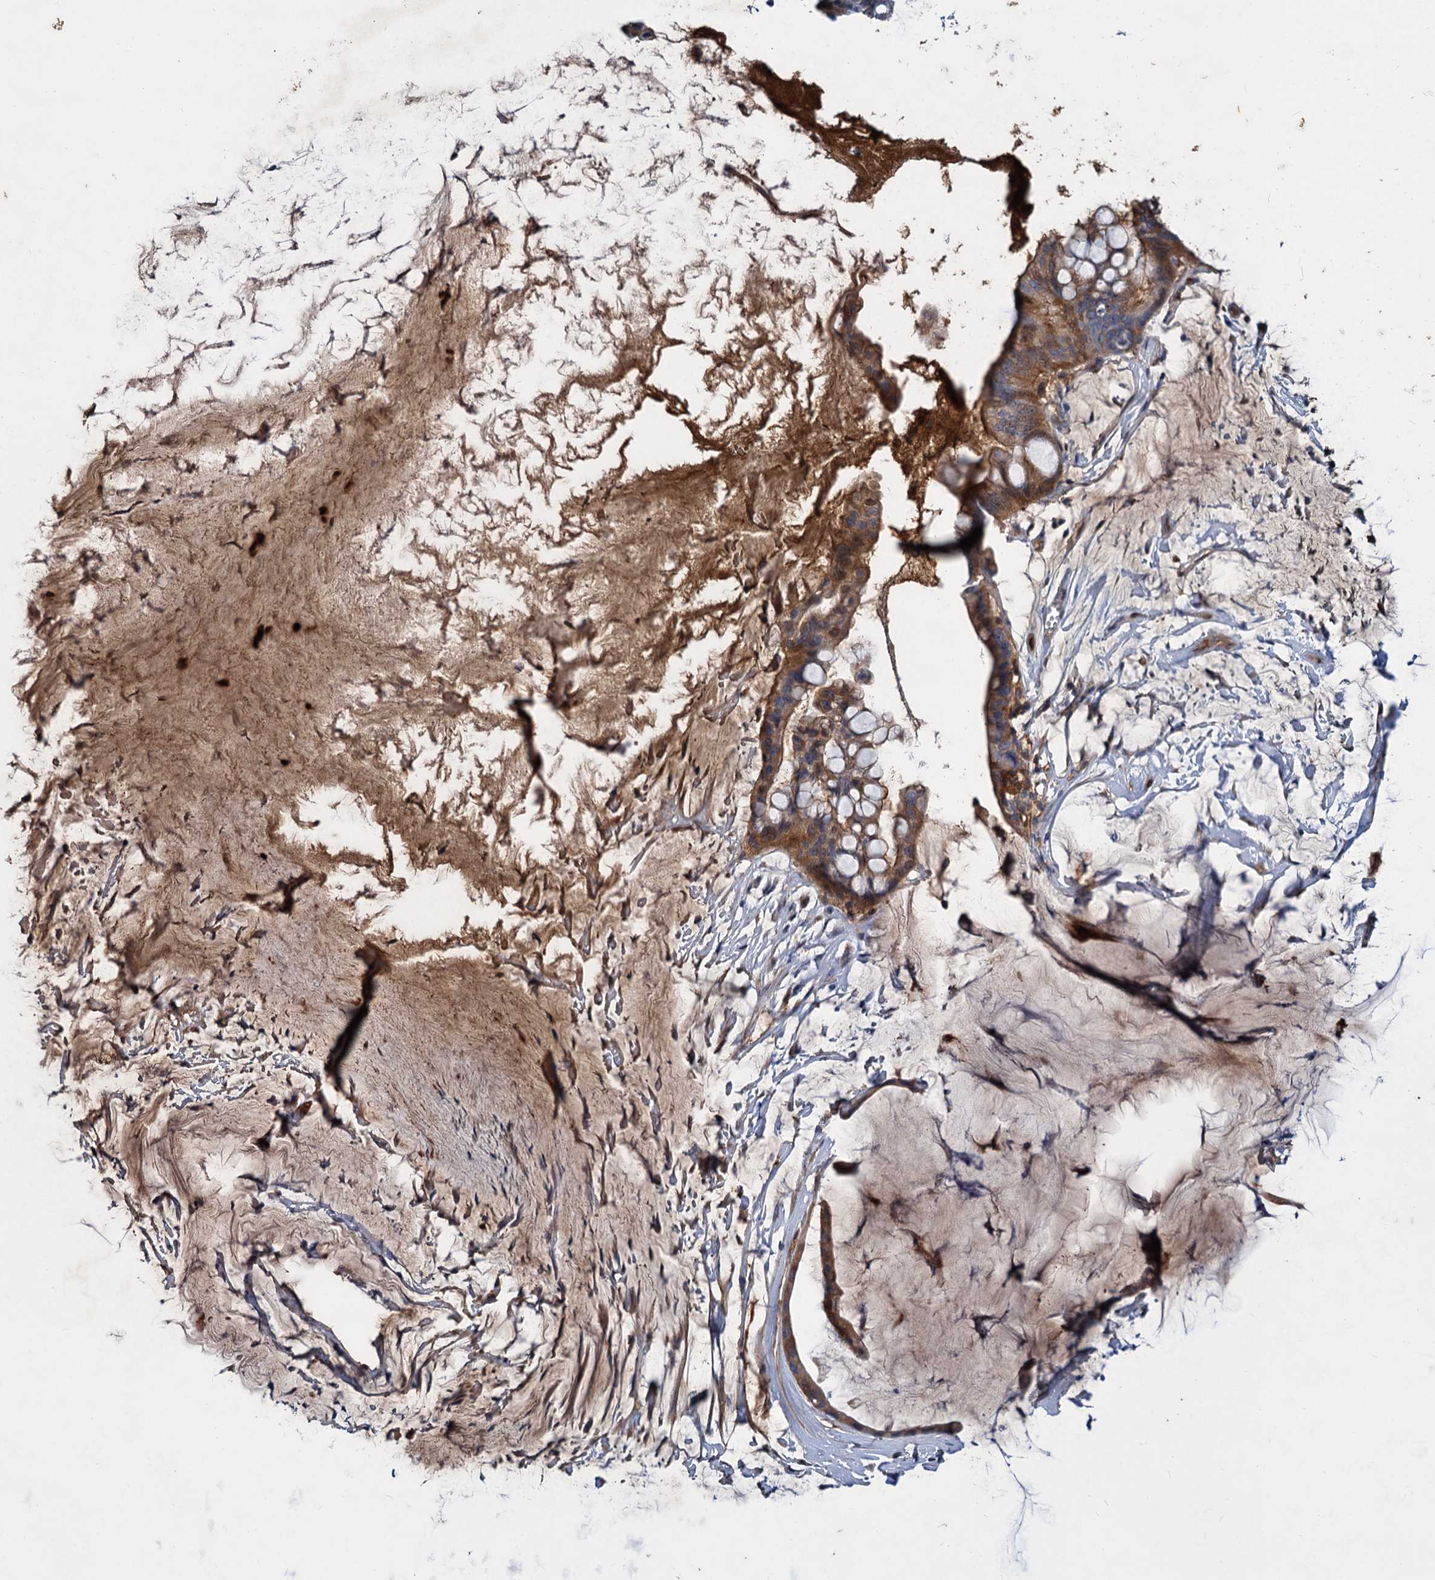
{"staining": {"intensity": "moderate", "quantity": ">75%", "location": "cytoplasmic/membranous"}, "tissue": "ovarian cancer", "cell_type": "Tumor cells", "image_type": "cancer", "snomed": [{"axis": "morphology", "description": "Cystadenocarcinoma, mucinous, NOS"}, {"axis": "topography", "description": "Ovary"}], "caption": "About >75% of tumor cells in human ovarian cancer exhibit moderate cytoplasmic/membranous protein positivity as visualized by brown immunohistochemical staining.", "gene": "CHRD", "patient": {"sex": "female", "age": 73}}